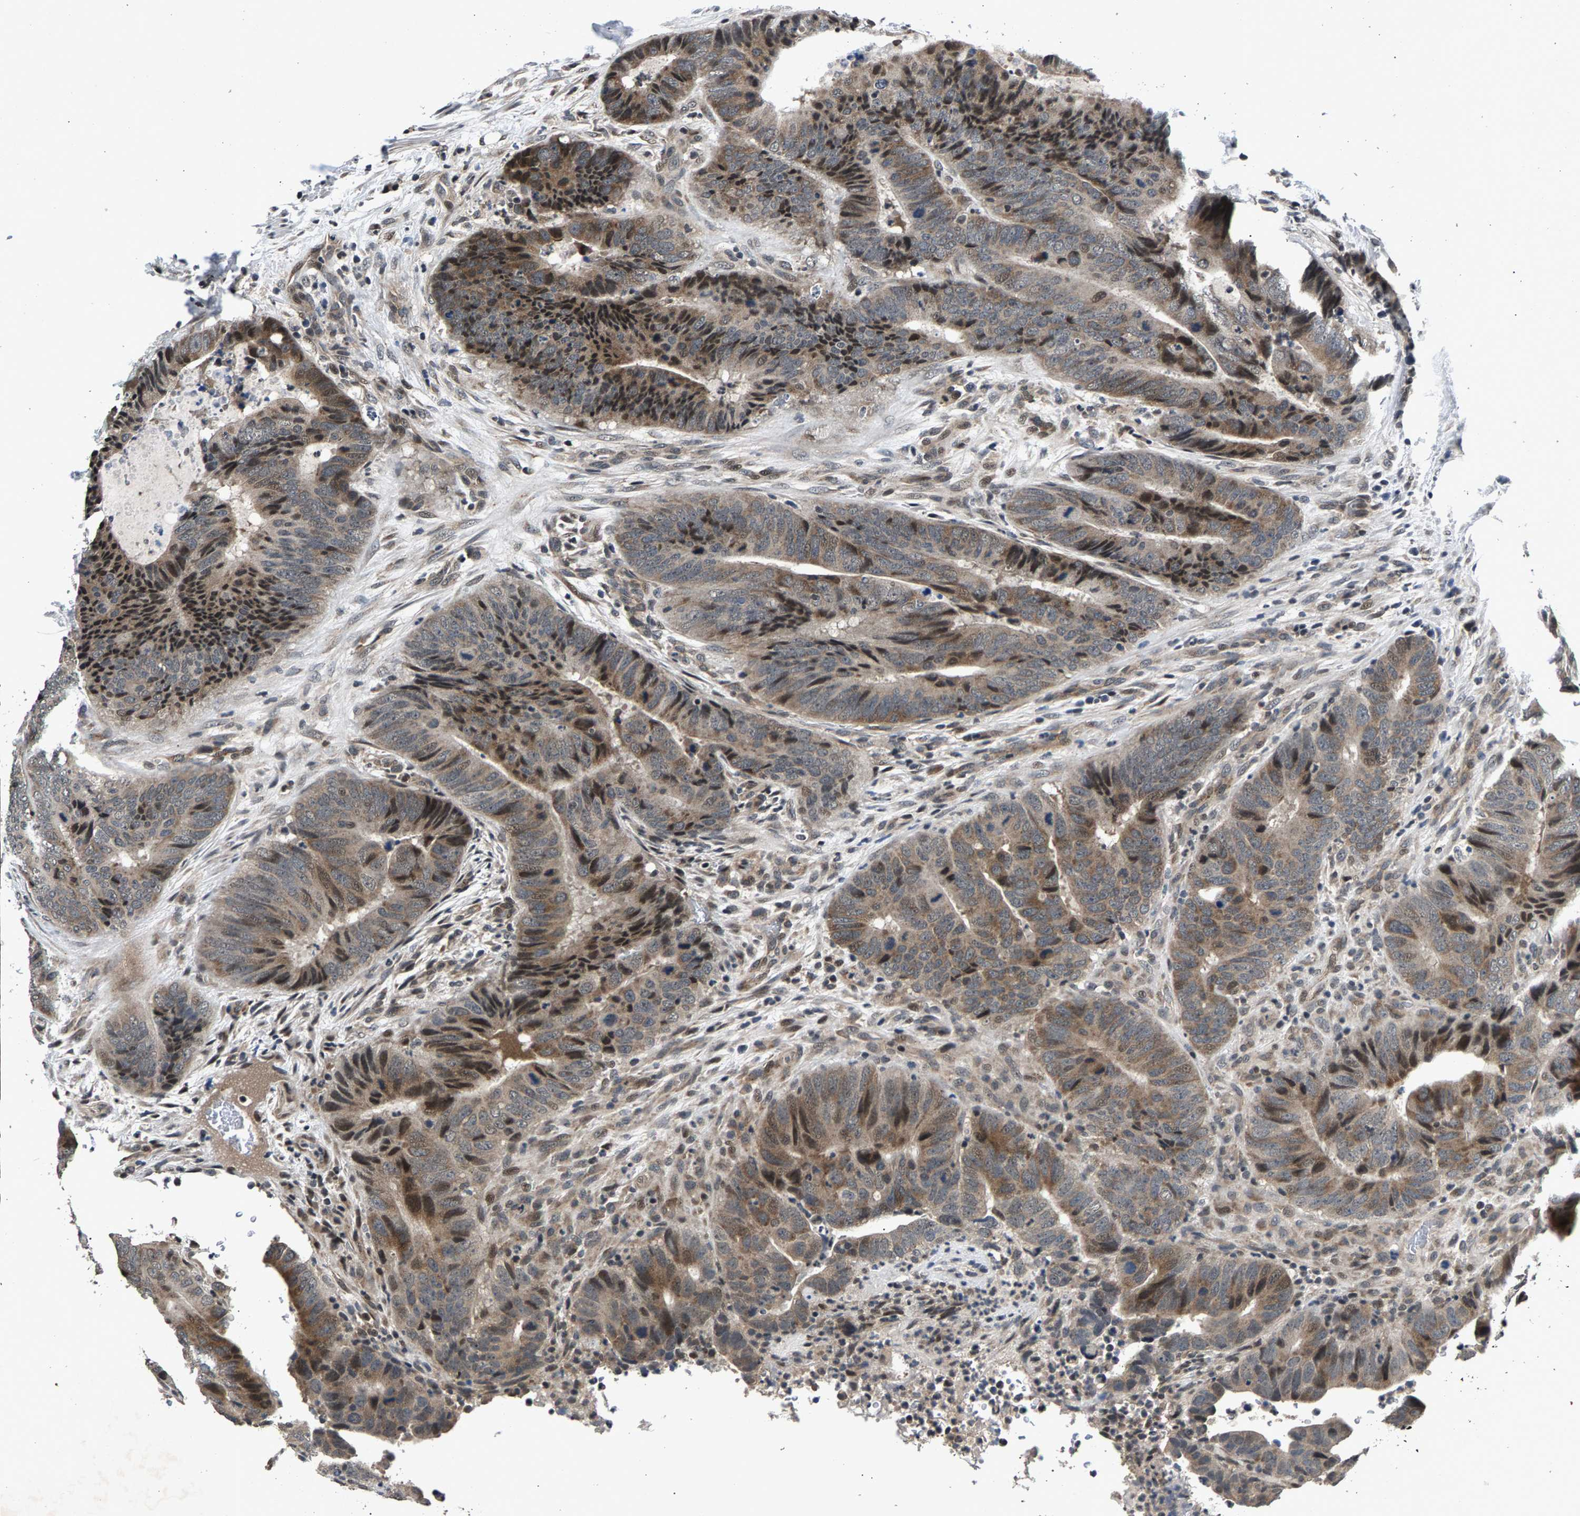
{"staining": {"intensity": "strong", "quantity": "25%-75%", "location": "cytoplasmic/membranous,nuclear"}, "tissue": "colorectal cancer", "cell_type": "Tumor cells", "image_type": "cancer", "snomed": [{"axis": "morphology", "description": "Adenocarcinoma, NOS"}, {"axis": "topography", "description": "Colon"}], "caption": "Immunohistochemical staining of colorectal cancer demonstrates strong cytoplasmic/membranous and nuclear protein expression in approximately 25%-75% of tumor cells.", "gene": "RBM33", "patient": {"sex": "male", "age": 56}}